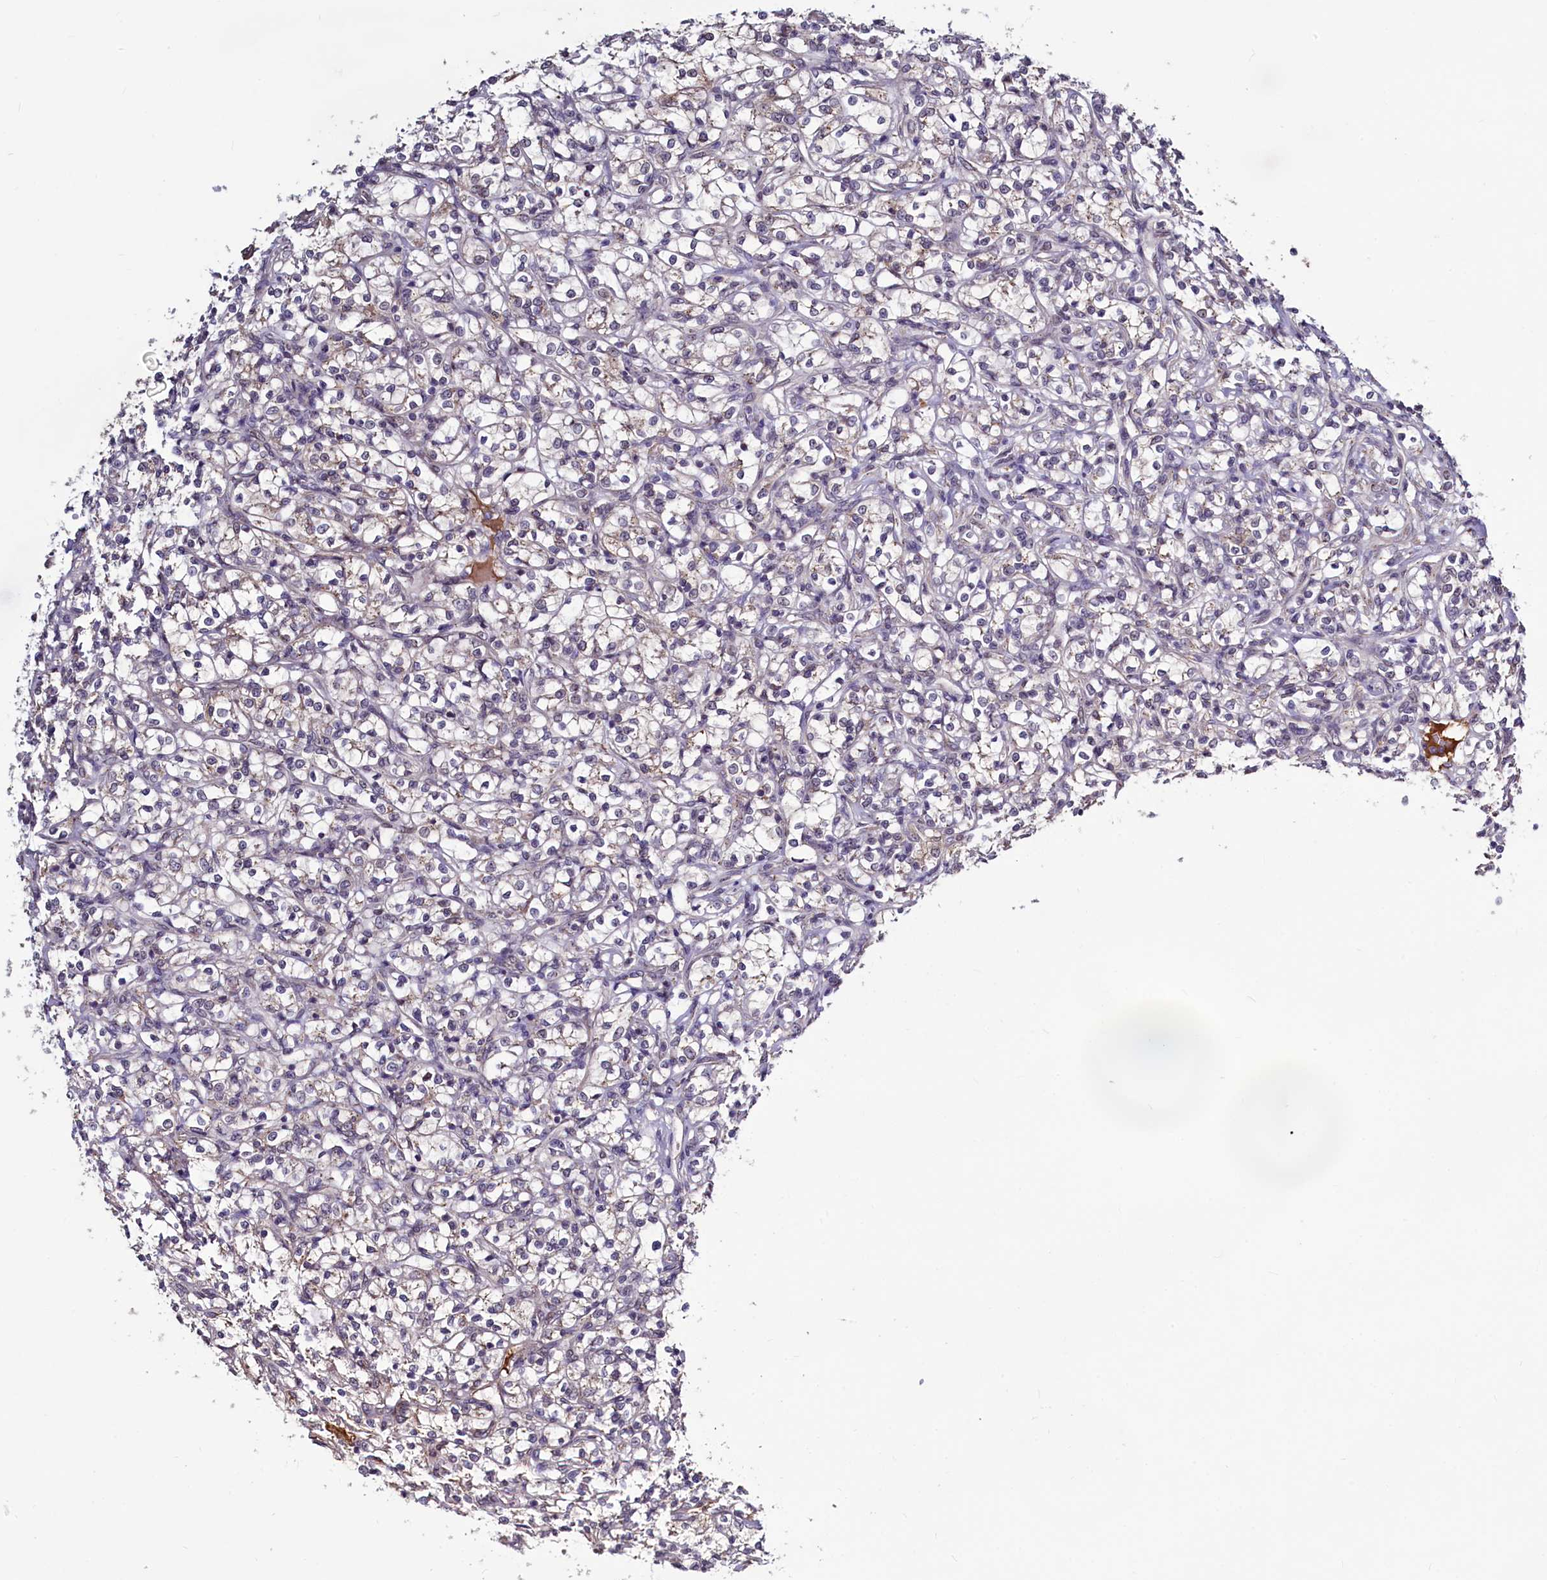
{"staining": {"intensity": "negative", "quantity": "none", "location": "none"}, "tissue": "renal cancer", "cell_type": "Tumor cells", "image_type": "cancer", "snomed": [{"axis": "morphology", "description": "Adenocarcinoma, NOS"}, {"axis": "topography", "description": "Kidney"}], "caption": "An immunohistochemistry (IHC) micrograph of renal cancer is shown. There is no staining in tumor cells of renal cancer. (DAB (3,3'-diaminobenzidine) immunohistochemistry (IHC) visualized using brightfield microscopy, high magnification).", "gene": "SEC24C", "patient": {"sex": "female", "age": 69}}